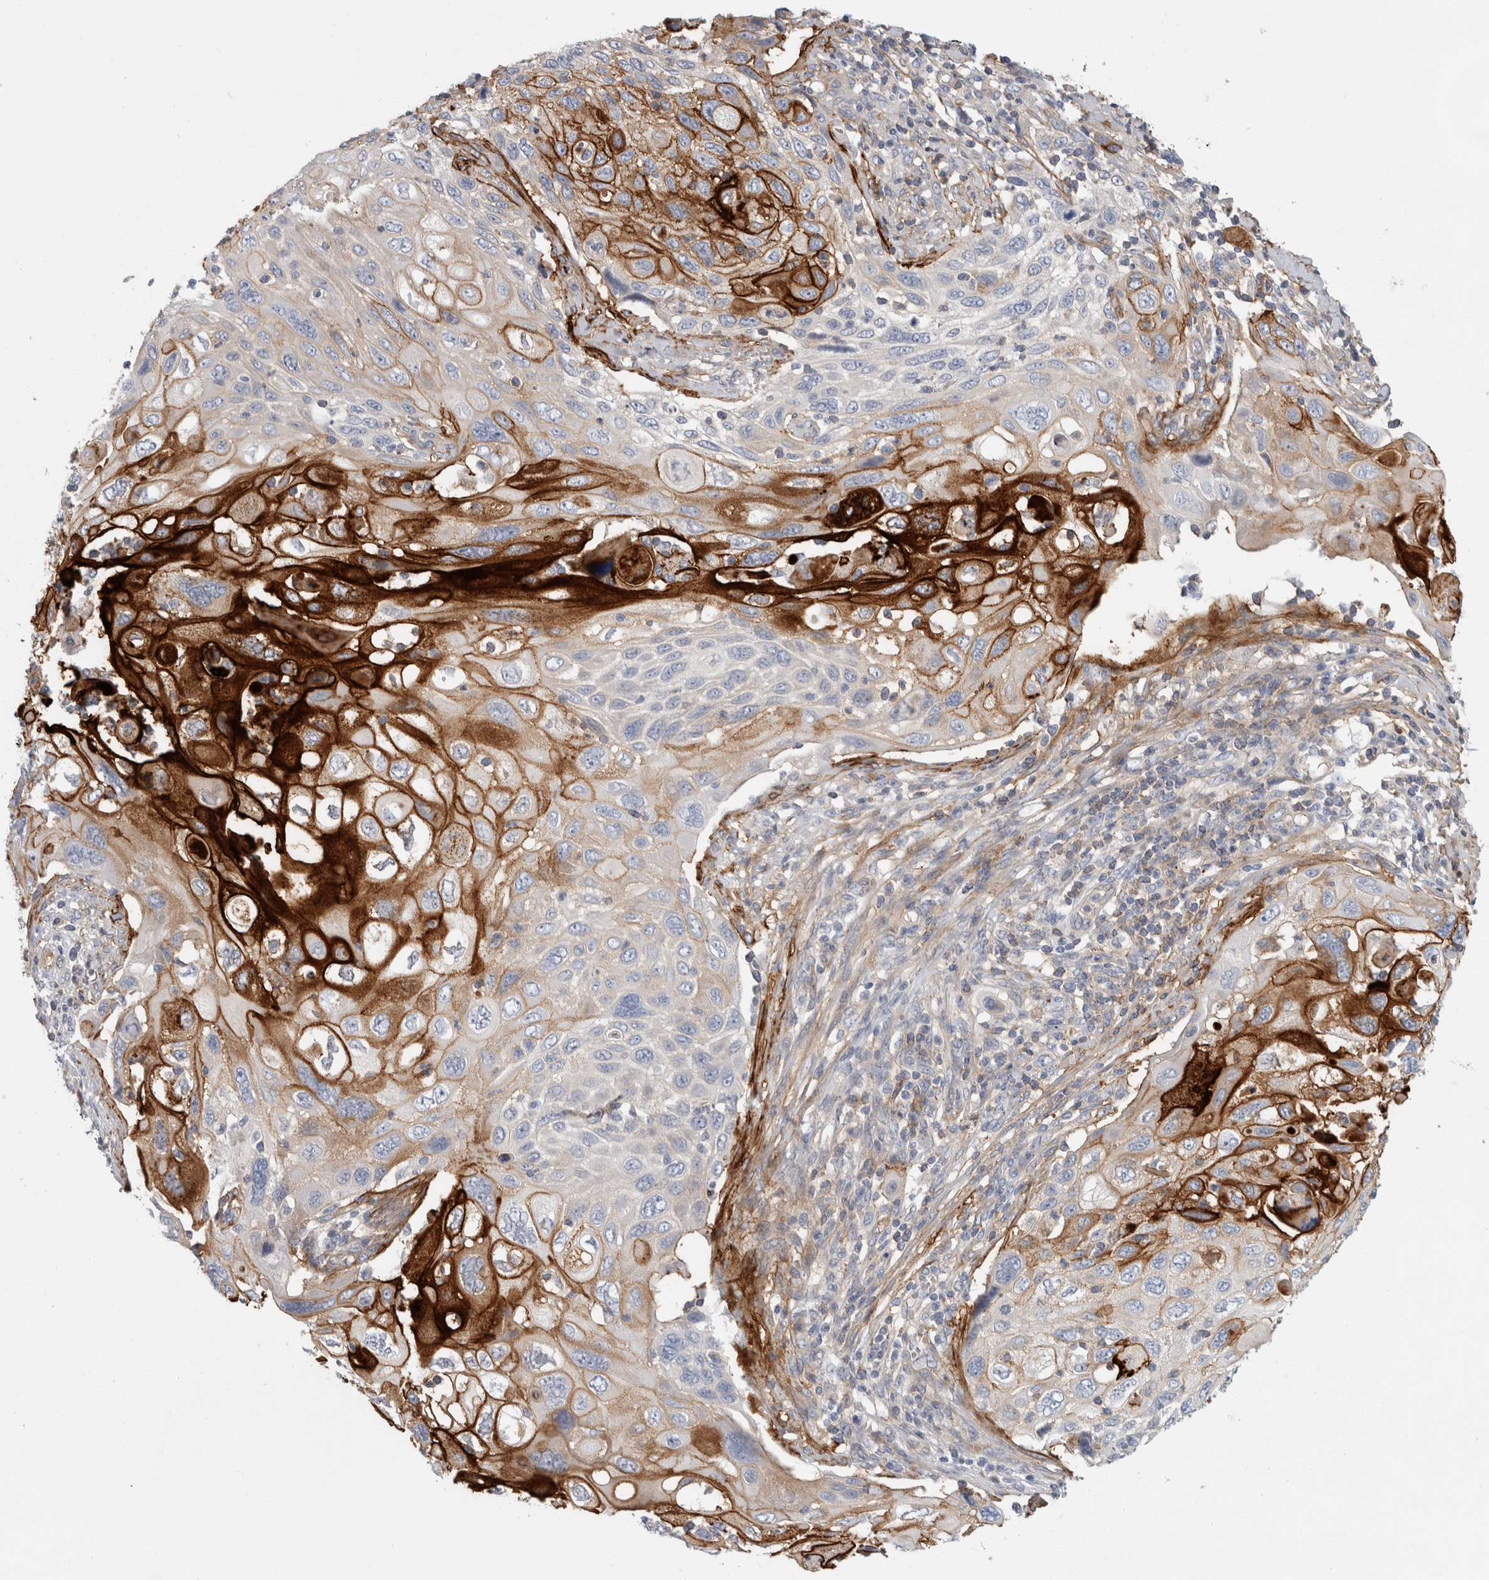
{"staining": {"intensity": "strong", "quantity": "25%-75%", "location": "cytoplasmic/membranous"}, "tissue": "cervical cancer", "cell_type": "Tumor cells", "image_type": "cancer", "snomed": [{"axis": "morphology", "description": "Squamous cell carcinoma, NOS"}, {"axis": "topography", "description": "Cervix"}], "caption": "Brown immunohistochemical staining in squamous cell carcinoma (cervical) shows strong cytoplasmic/membranous positivity in approximately 25%-75% of tumor cells.", "gene": "CD55", "patient": {"sex": "female", "age": 70}}